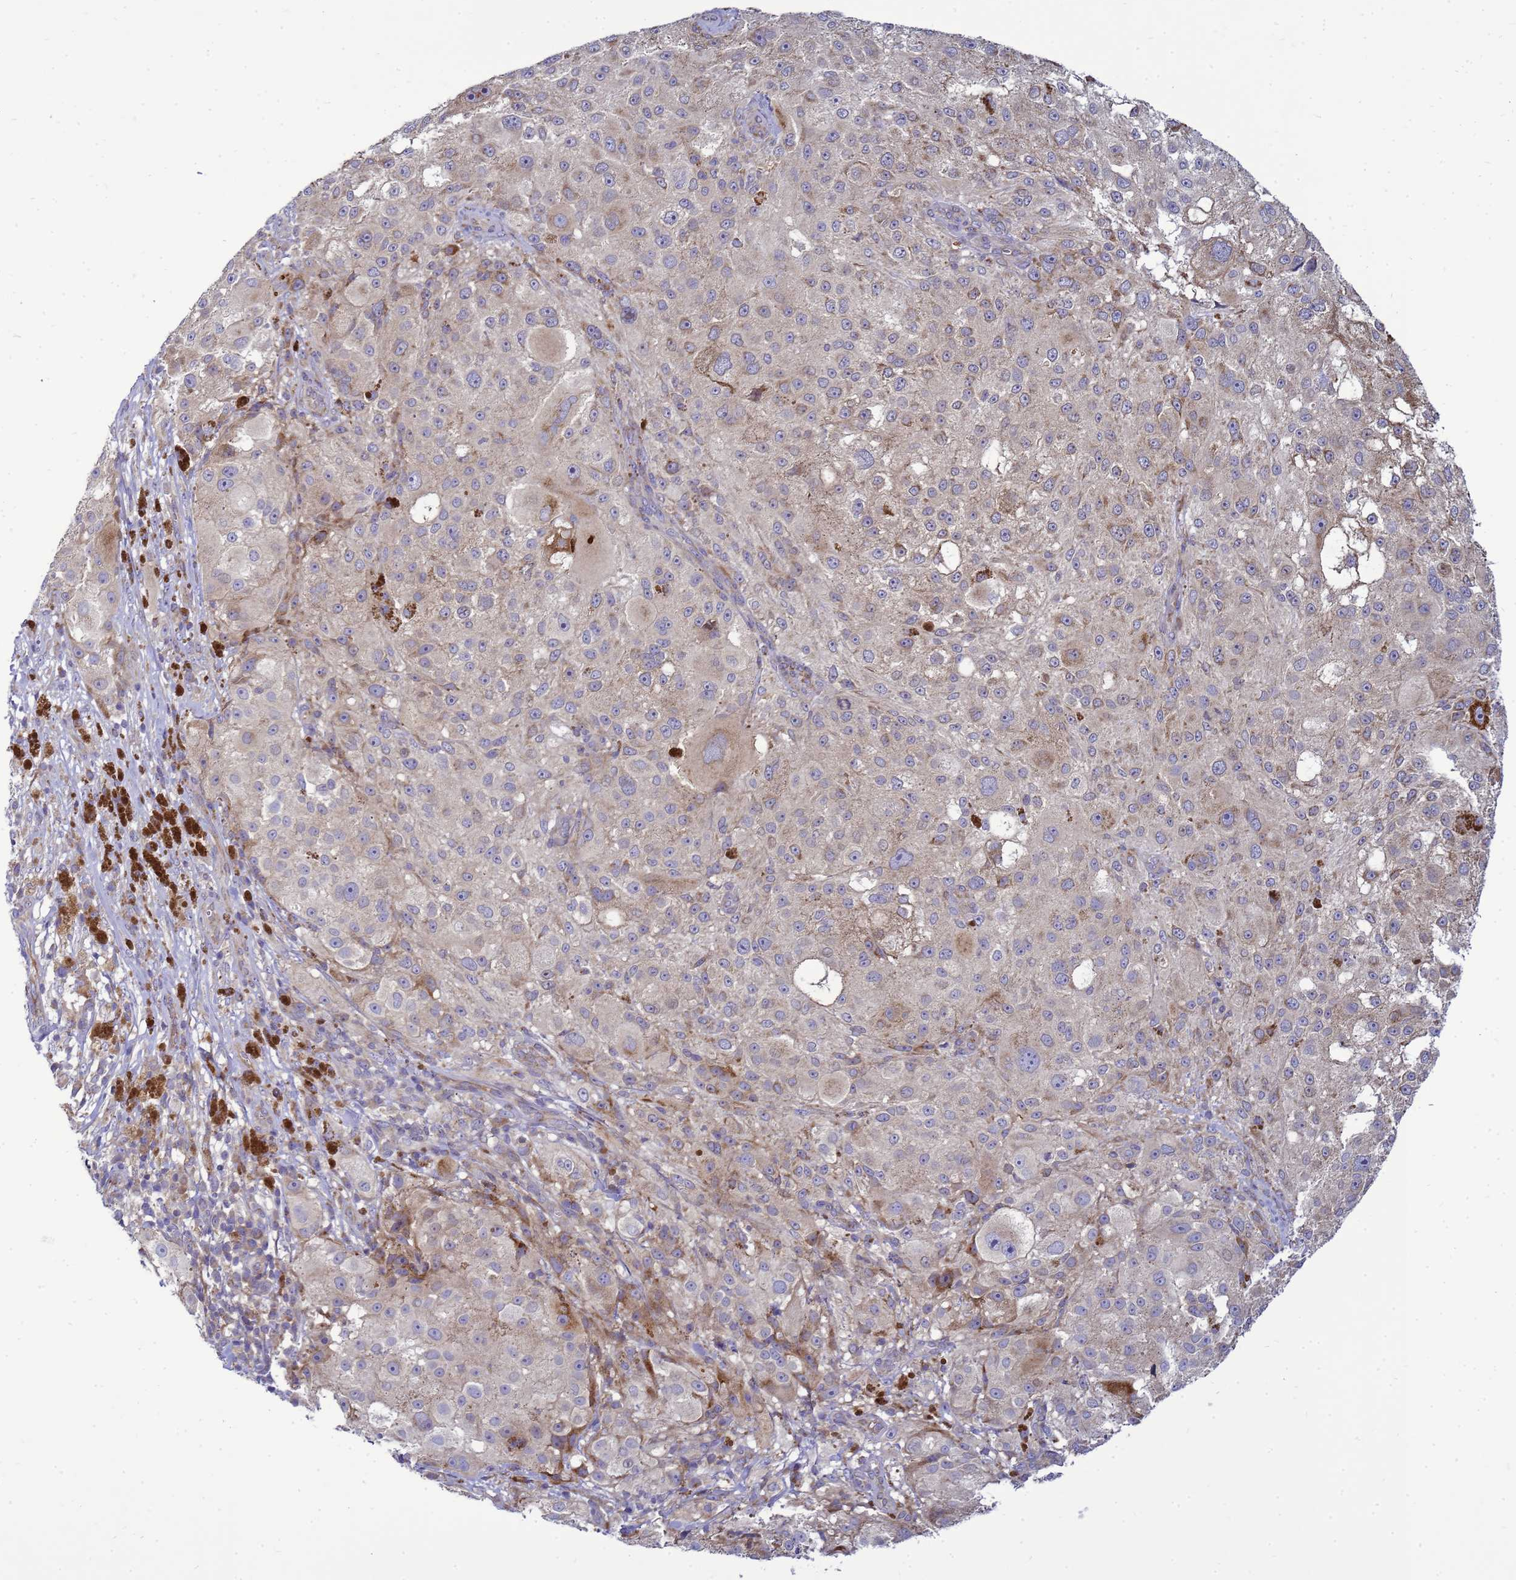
{"staining": {"intensity": "weak", "quantity": "<25%", "location": "cytoplasmic/membranous"}, "tissue": "melanoma", "cell_type": "Tumor cells", "image_type": "cancer", "snomed": [{"axis": "morphology", "description": "Necrosis, NOS"}, {"axis": "morphology", "description": "Malignant melanoma, NOS"}, {"axis": "topography", "description": "Skin"}], "caption": "This image is of malignant melanoma stained with immunohistochemistry to label a protein in brown with the nuclei are counter-stained blue. There is no expression in tumor cells.", "gene": "MON1B", "patient": {"sex": "female", "age": 87}}